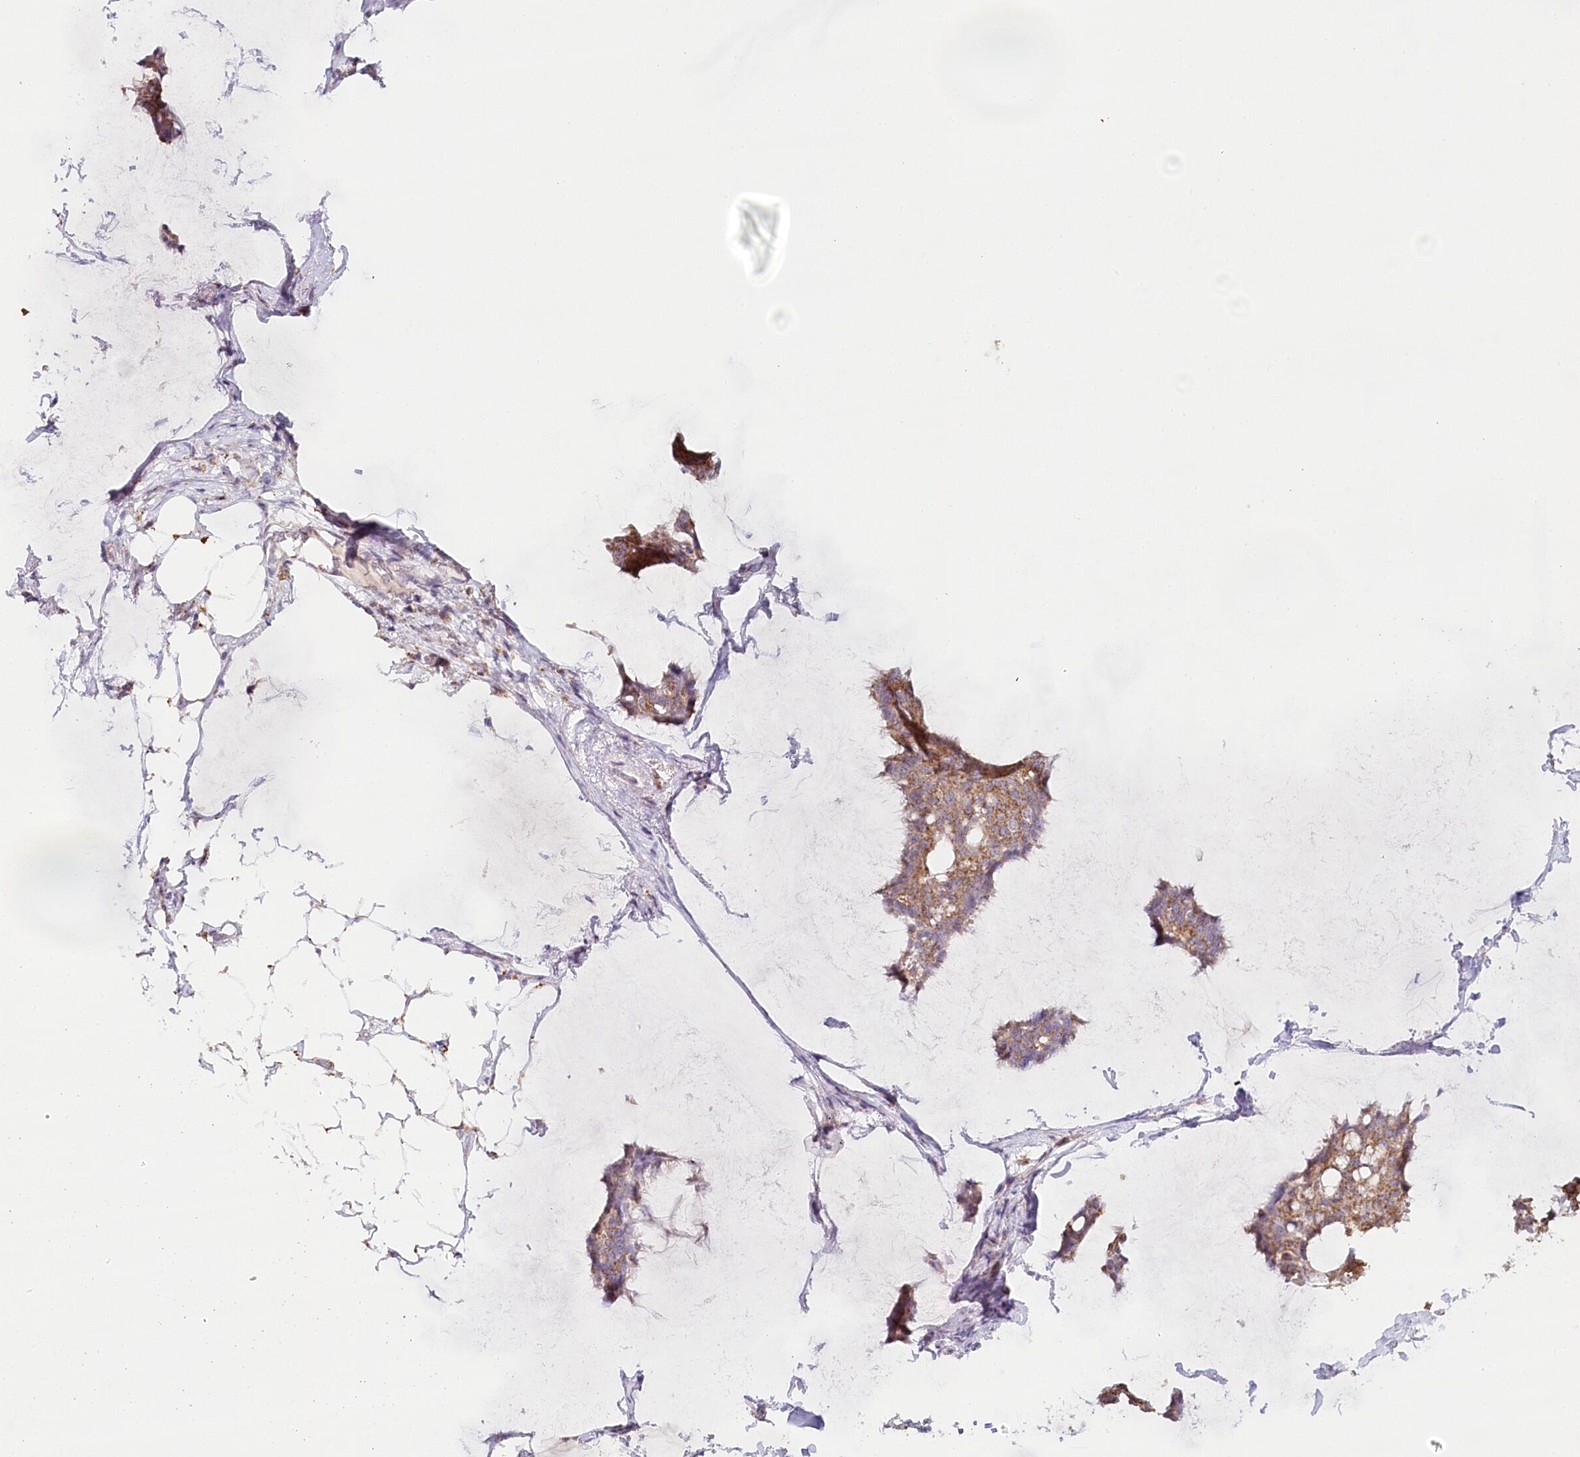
{"staining": {"intensity": "moderate", "quantity": ">75%", "location": "cytoplasmic/membranous"}, "tissue": "breast cancer", "cell_type": "Tumor cells", "image_type": "cancer", "snomed": [{"axis": "morphology", "description": "Duct carcinoma"}, {"axis": "topography", "description": "Breast"}], "caption": "Breast cancer was stained to show a protein in brown. There is medium levels of moderate cytoplasmic/membranous positivity in approximately >75% of tumor cells.", "gene": "MMP25", "patient": {"sex": "female", "age": 93}}